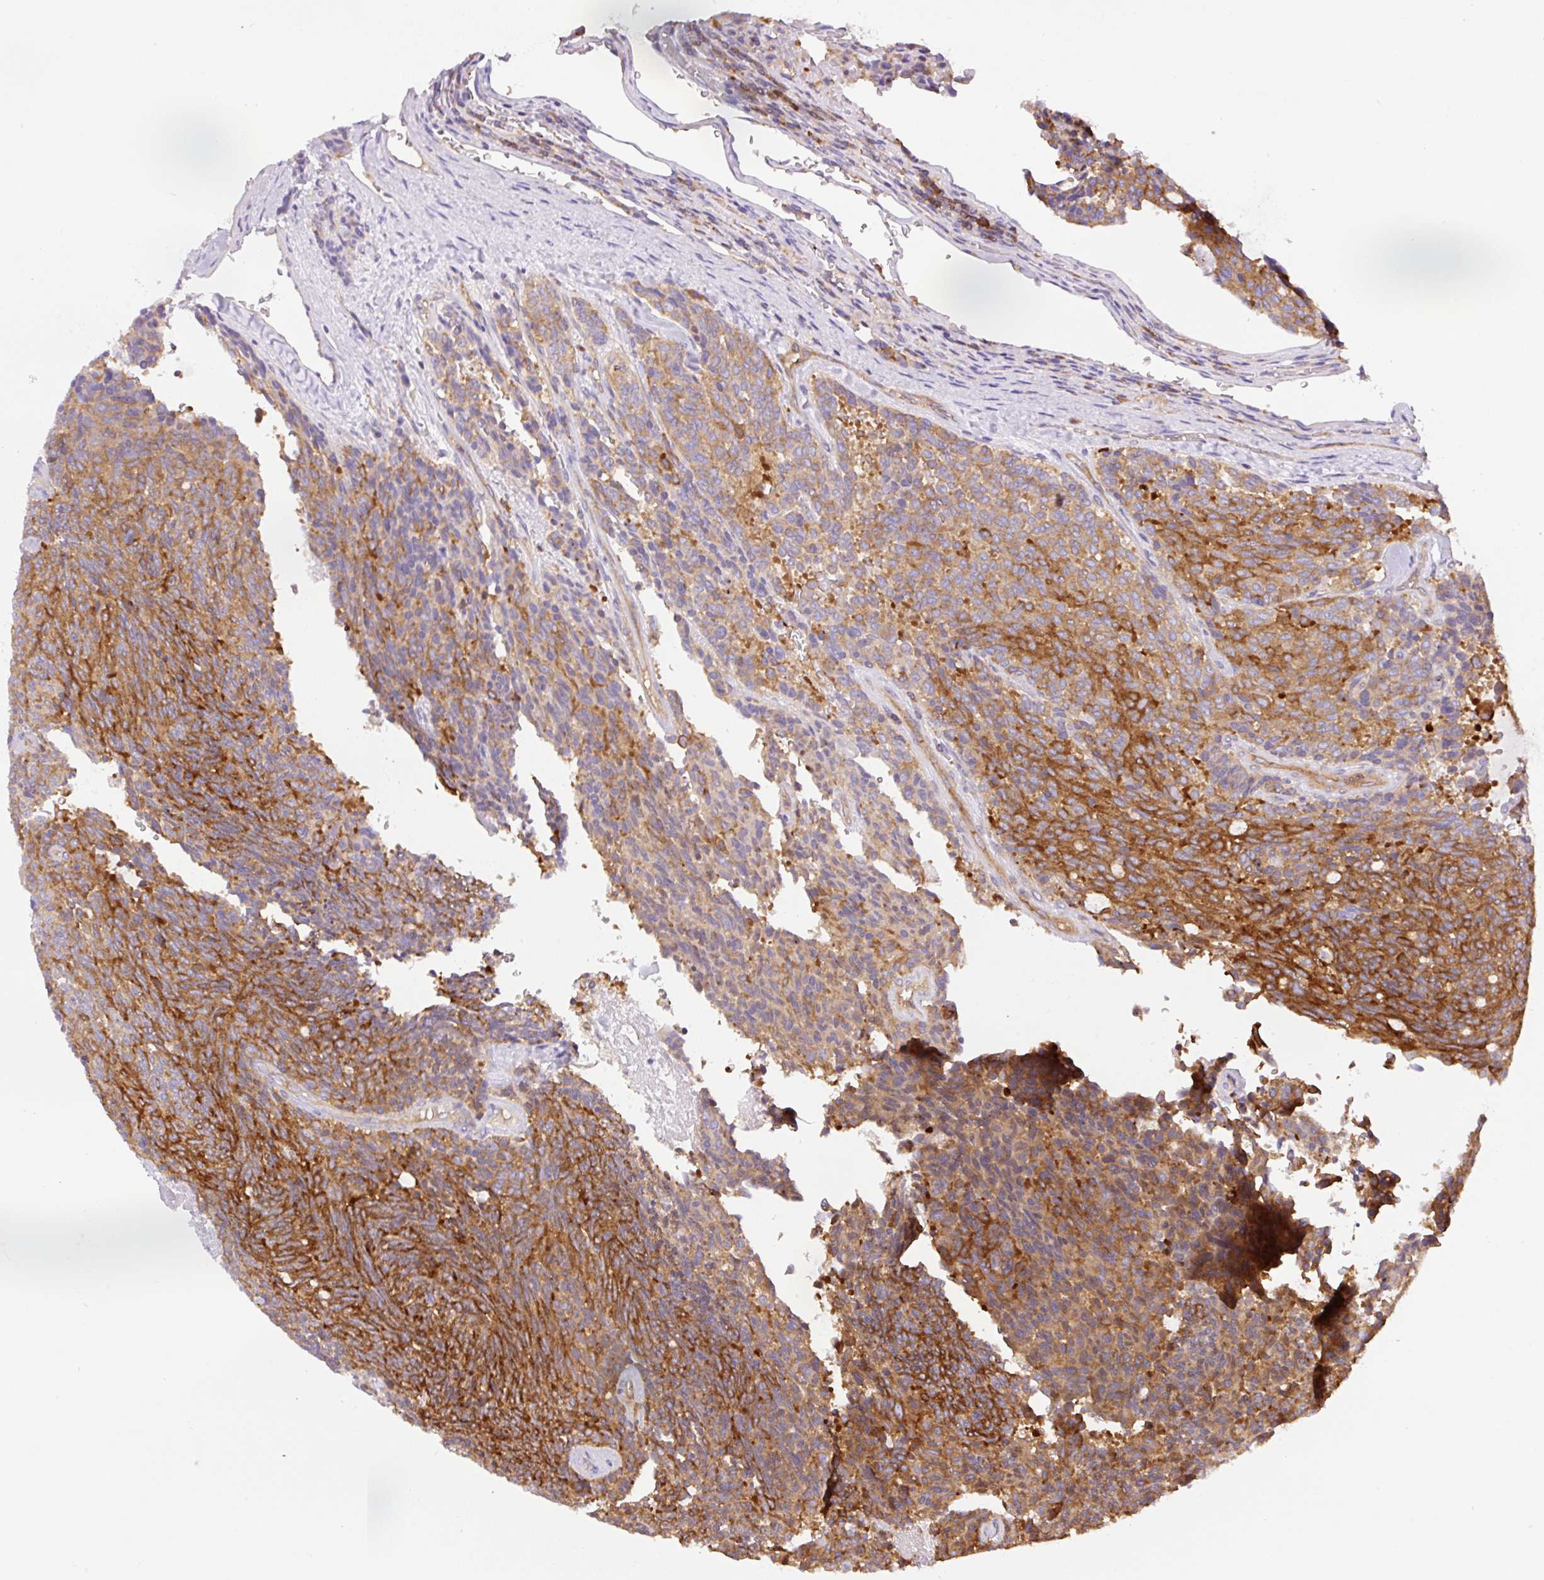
{"staining": {"intensity": "strong", "quantity": ">75%", "location": "cytoplasmic/membranous"}, "tissue": "carcinoid", "cell_type": "Tumor cells", "image_type": "cancer", "snomed": [{"axis": "morphology", "description": "Carcinoid, malignant, NOS"}, {"axis": "topography", "description": "Pancreas"}], "caption": "There is high levels of strong cytoplasmic/membranous staining in tumor cells of carcinoid, as demonstrated by immunohistochemical staining (brown color).", "gene": "DNM2", "patient": {"sex": "female", "age": 54}}